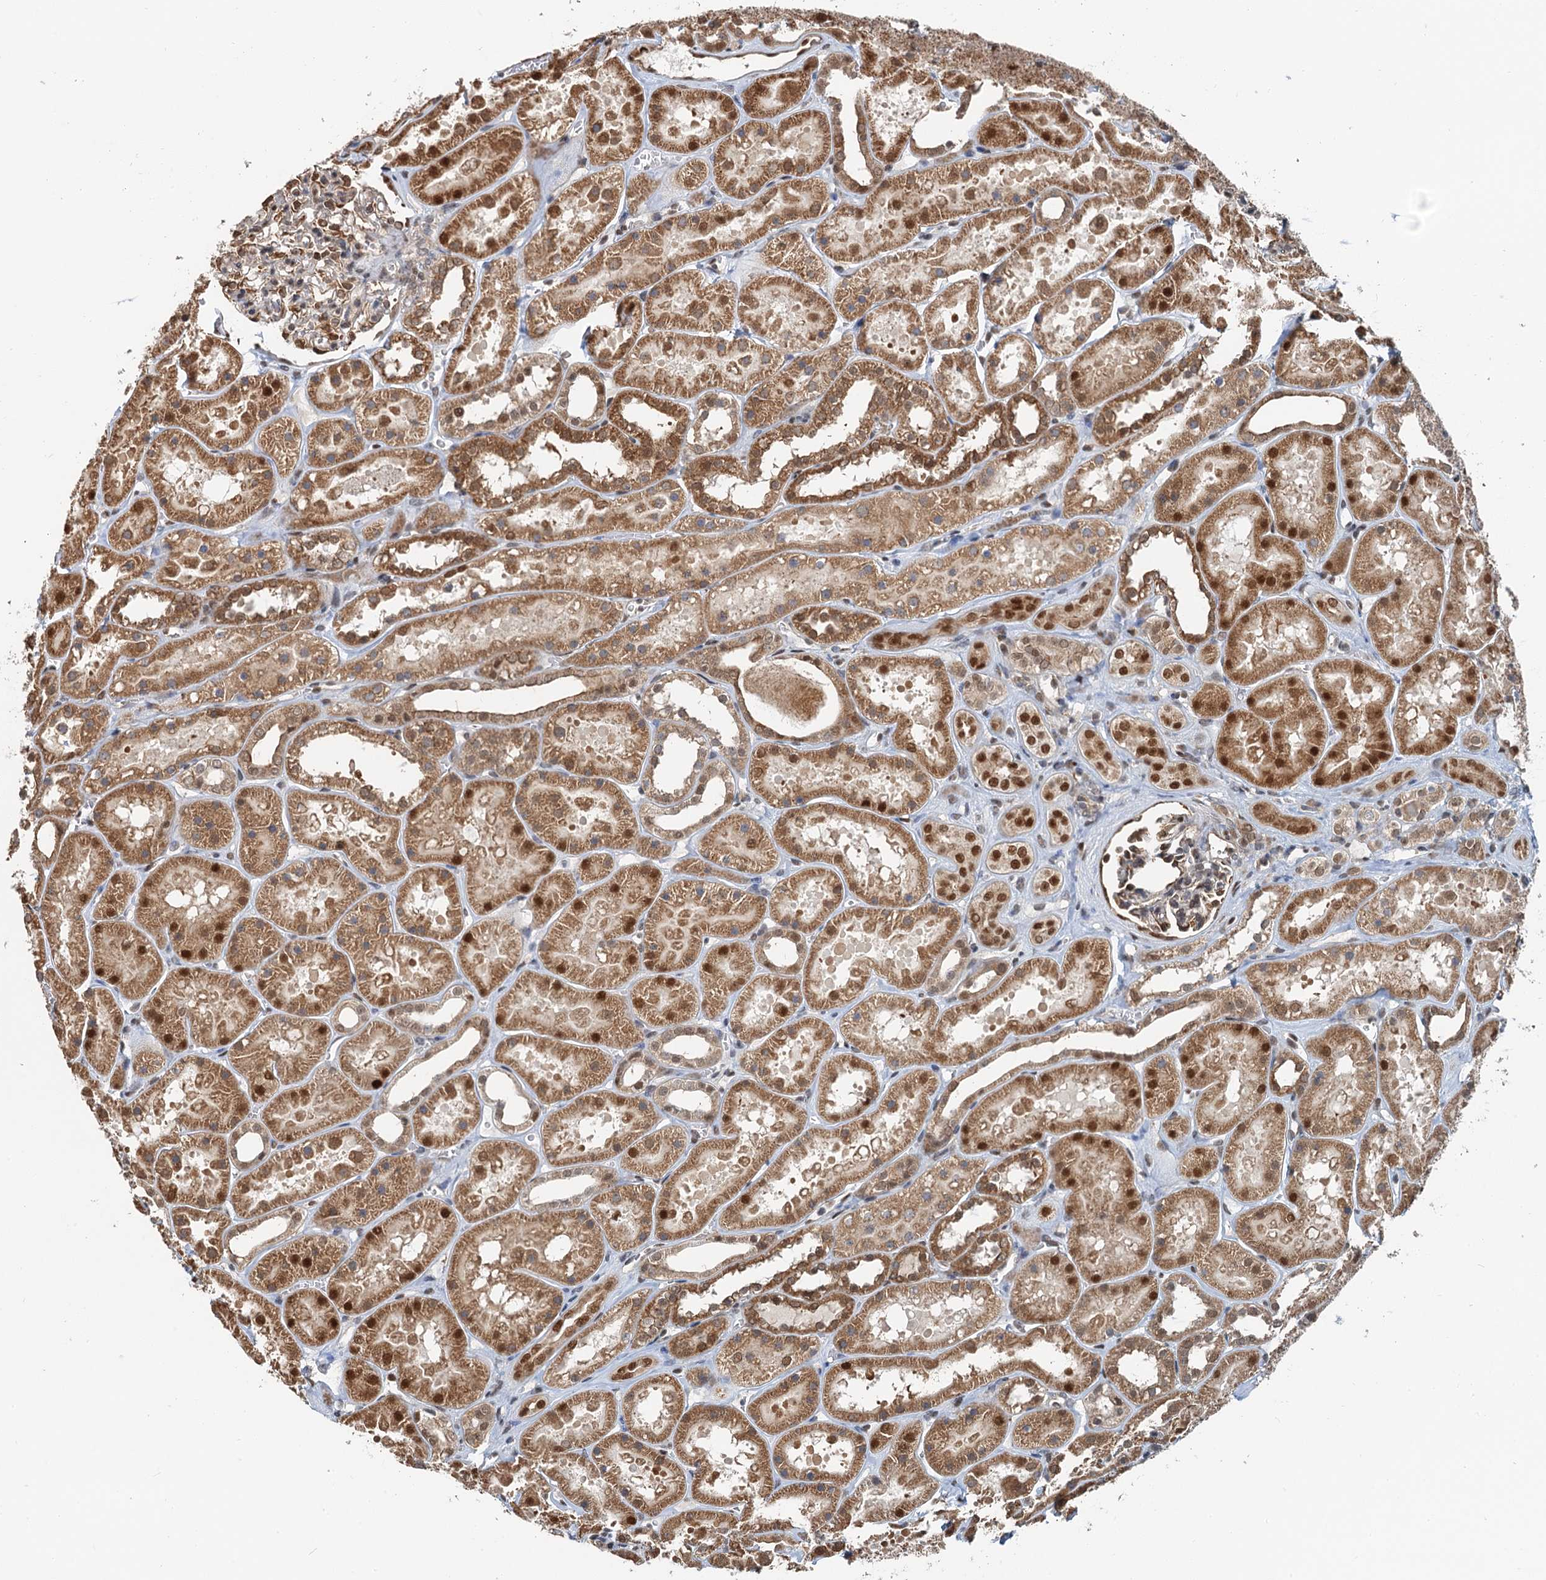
{"staining": {"intensity": "moderate", "quantity": ">75%", "location": "cytoplasmic/membranous,nuclear"}, "tissue": "kidney", "cell_type": "Cells in glomeruli", "image_type": "normal", "snomed": [{"axis": "morphology", "description": "Normal tissue, NOS"}, {"axis": "topography", "description": "Kidney"}], "caption": "High-magnification brightfield microscopy of normal kidney stained with DAB (brown) and counterstained with hematoxylin (blue). cells in glomeruli exhibit moderate cytoplasmic/membranous,nuclear staining is appreciated in about>75% of cells. (Stains: DAB (3,3'-diaminobenzidine) in brown, nuclei in blue, Microscopy: brightfield microscopy at high magnification).", "gene": "CFDP1", "patient": {"sex": "female", "age": 41}}